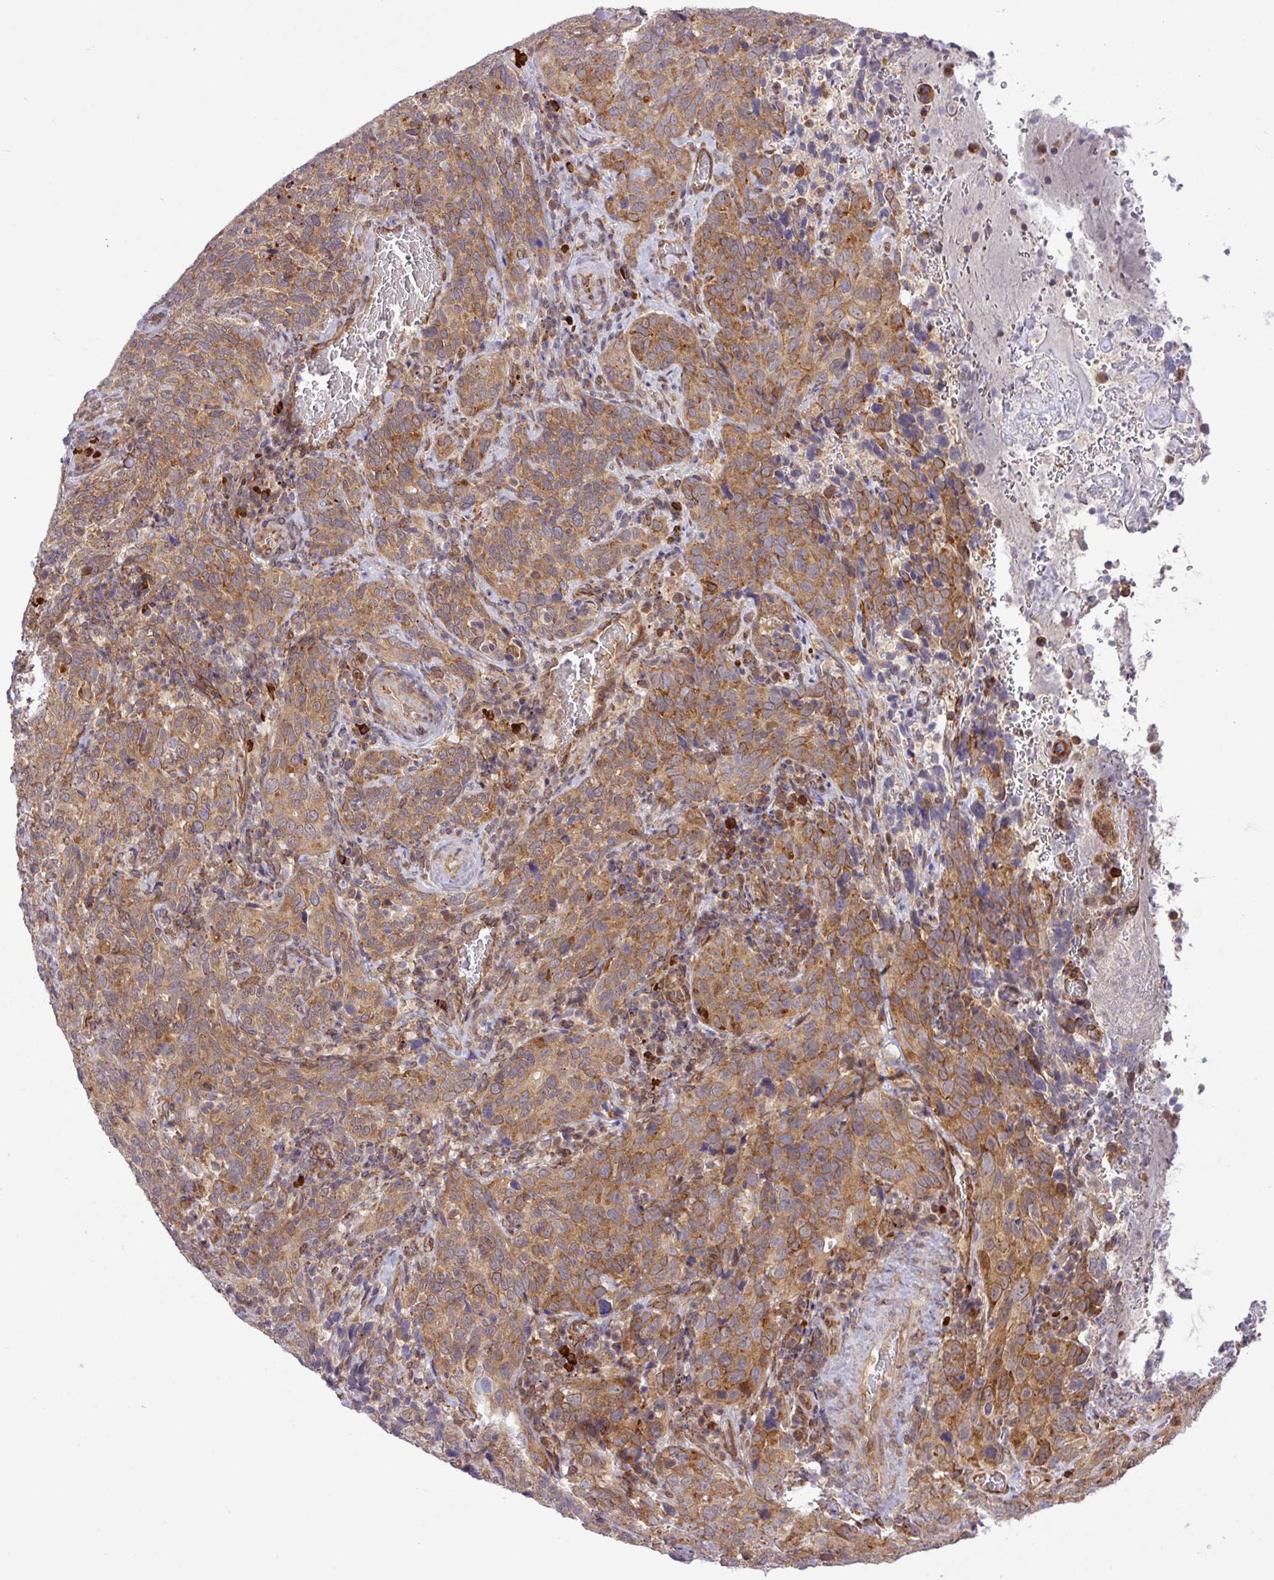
{"staining": {"intensity": "moderate", "quantity": ">75%", "location": "cytoplasmic/membranous"}, "tissue": "cervical cancer", "cell_type": "Tumor cells", "image_type": "cancer", "snomed": [{"axis": "morphology", "description": "Squamous cell carcinoma, NOS"}, {"axis": "topography", "description": "Cervix"}], "caption": "An image of squamous cell carcinoma (cervical) stained for a protein demonstrates moderate cytoplasmic/membranous brown staining in tumor cells. (DAB (3,3'-diaminobenzidine) IHC, brown staining for protein, blue staining for nuclei).", "gene": "FAM222B", "patient": {"sex": "female", "age": 51}}